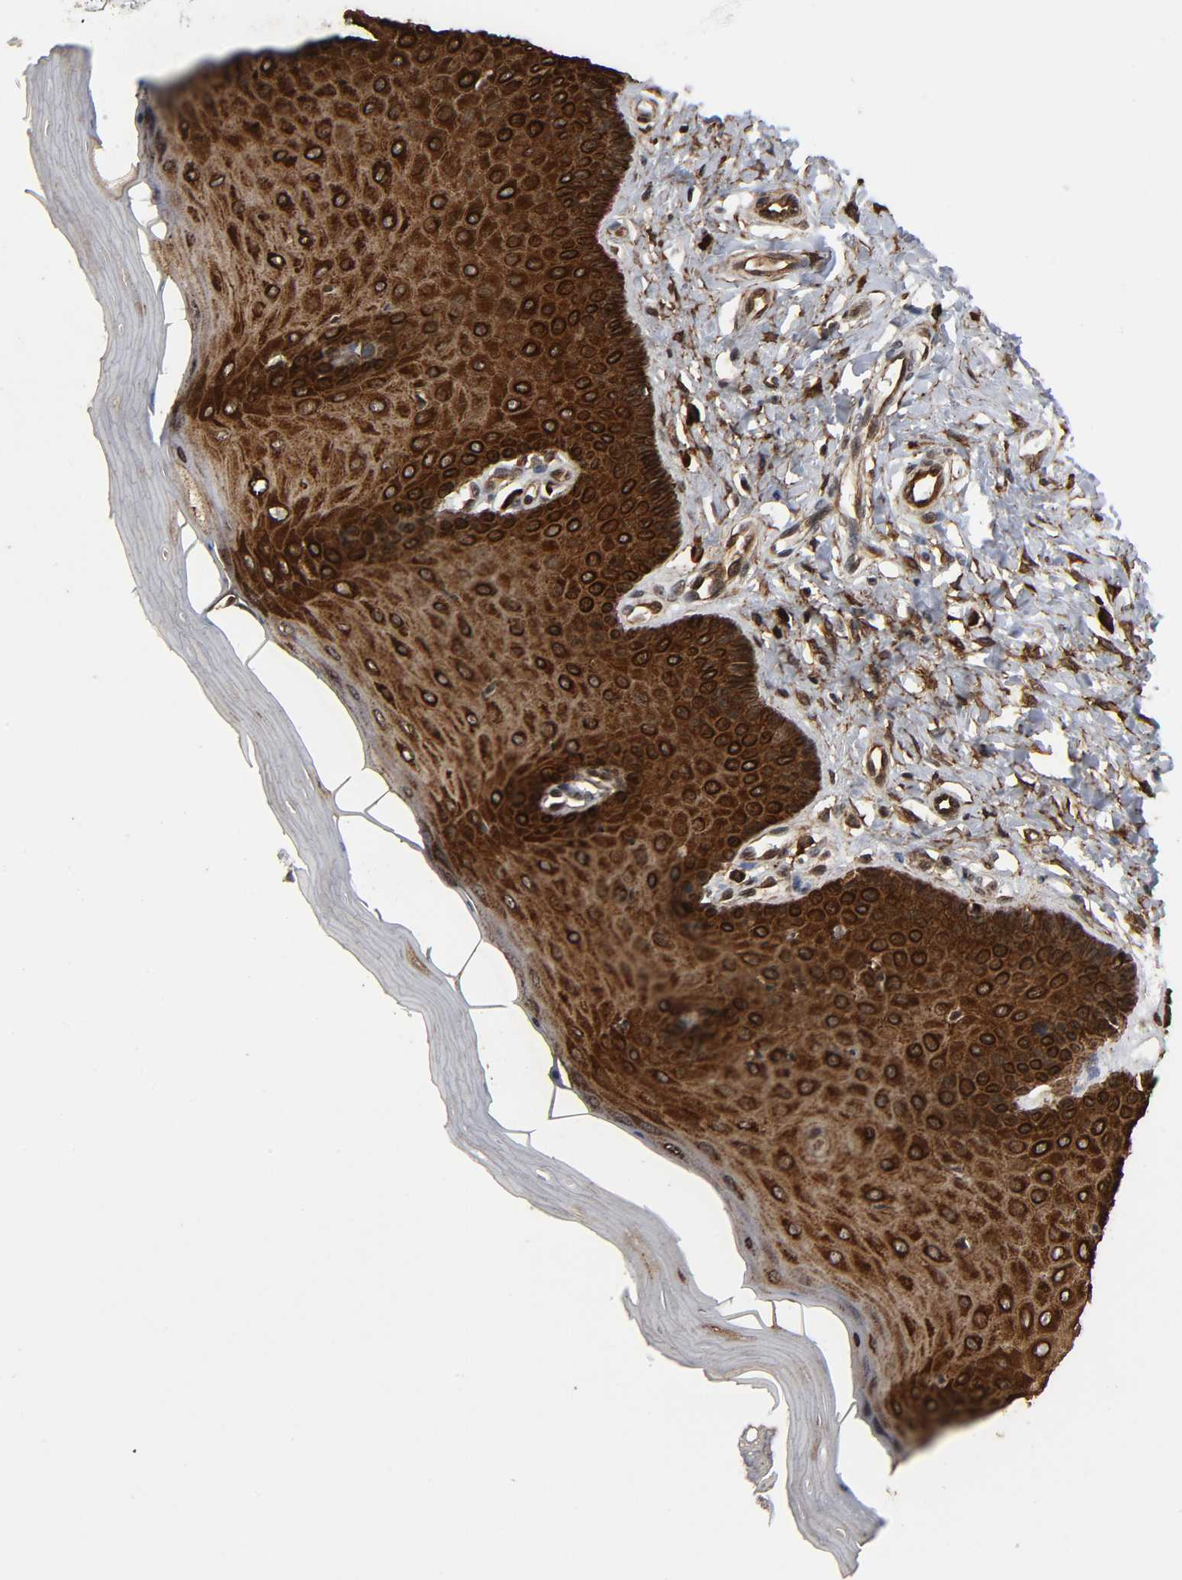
{"staining": {"intensity": "moderate", "quantity": "25%-75%", "location": "cytoplasmic/membranous,nuclear"}, "tissue": "cervix", "cell_type": "Glandular cells", "image_type": "normal", "snomed": [{"axis": "morphology", "description": "Normal tissue, NOS"}, {"axis": "topography", "description": "Cervix"}], "caption": "Immunohistochemical staining of normal human cervix reveals moderate cytoplasmic/membranous,nuclear protein staining in about 25%-75% of glandular cells.", "gene": "AHNAK2", "patient": {"sex": "female", "age": 55}}